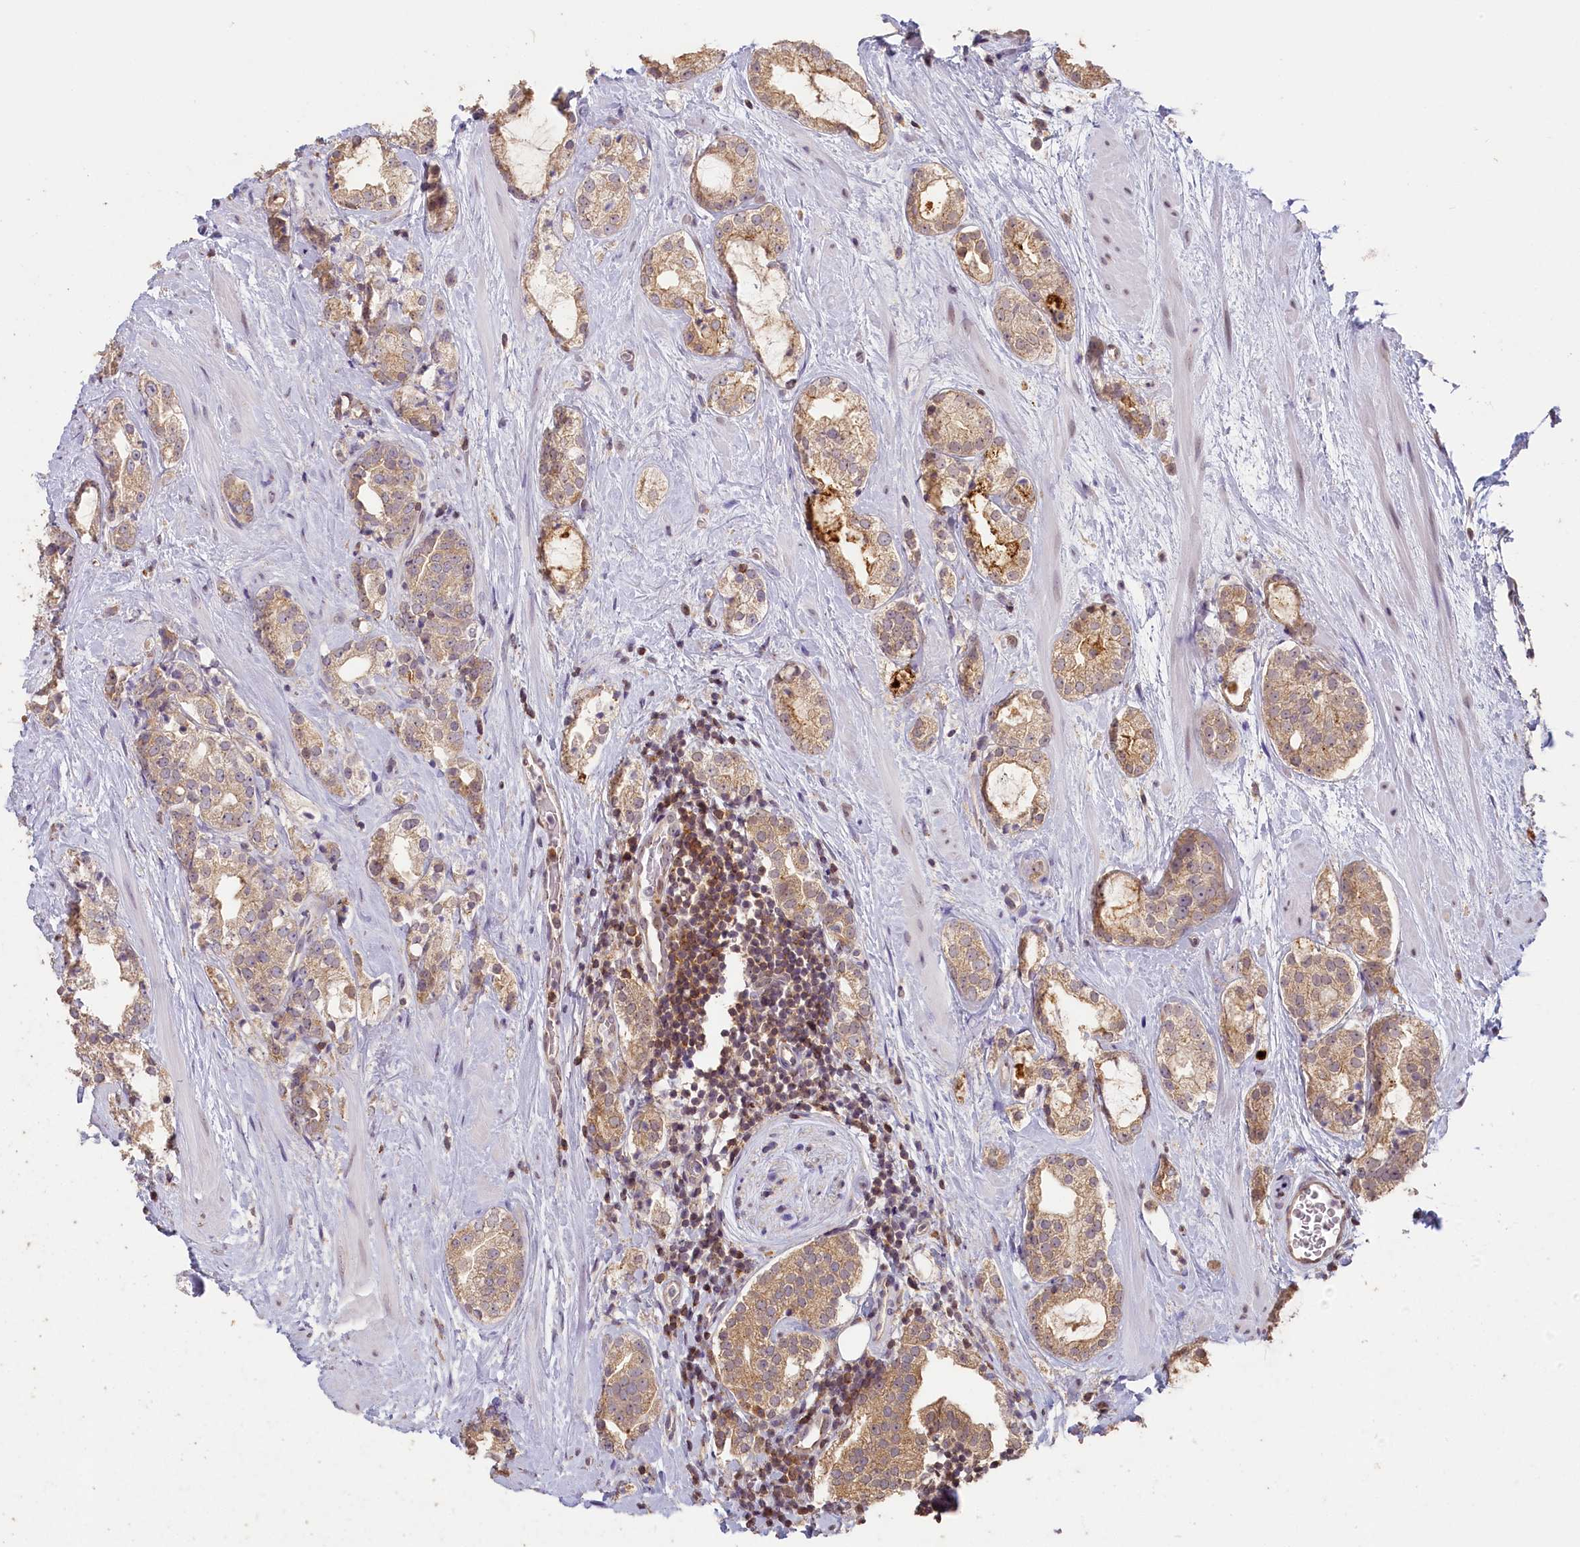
{"staining": {"intensity": "moderate", "quantity": "<25%", "location": "cytoplasmic/membranous"}, "tissue": "prostate cancer", "cell_type": "Tumor cells", "image_type": "cancer", "snomed": [{"axis": "morphology", "description": "Adenocarcinoma, High grade"}, {"axis": "topography", "description": "Prostate"}], "caption": "Prostate cancer stained with immunohistochemistry displays moderate cytoplasmic/membranous expression in approximately <25% of tumor cells. (Brightfield microscopy of DAB IHC at high magnification).", "gene": "MADD", "patient": {"sex": "male", "age": 64}}